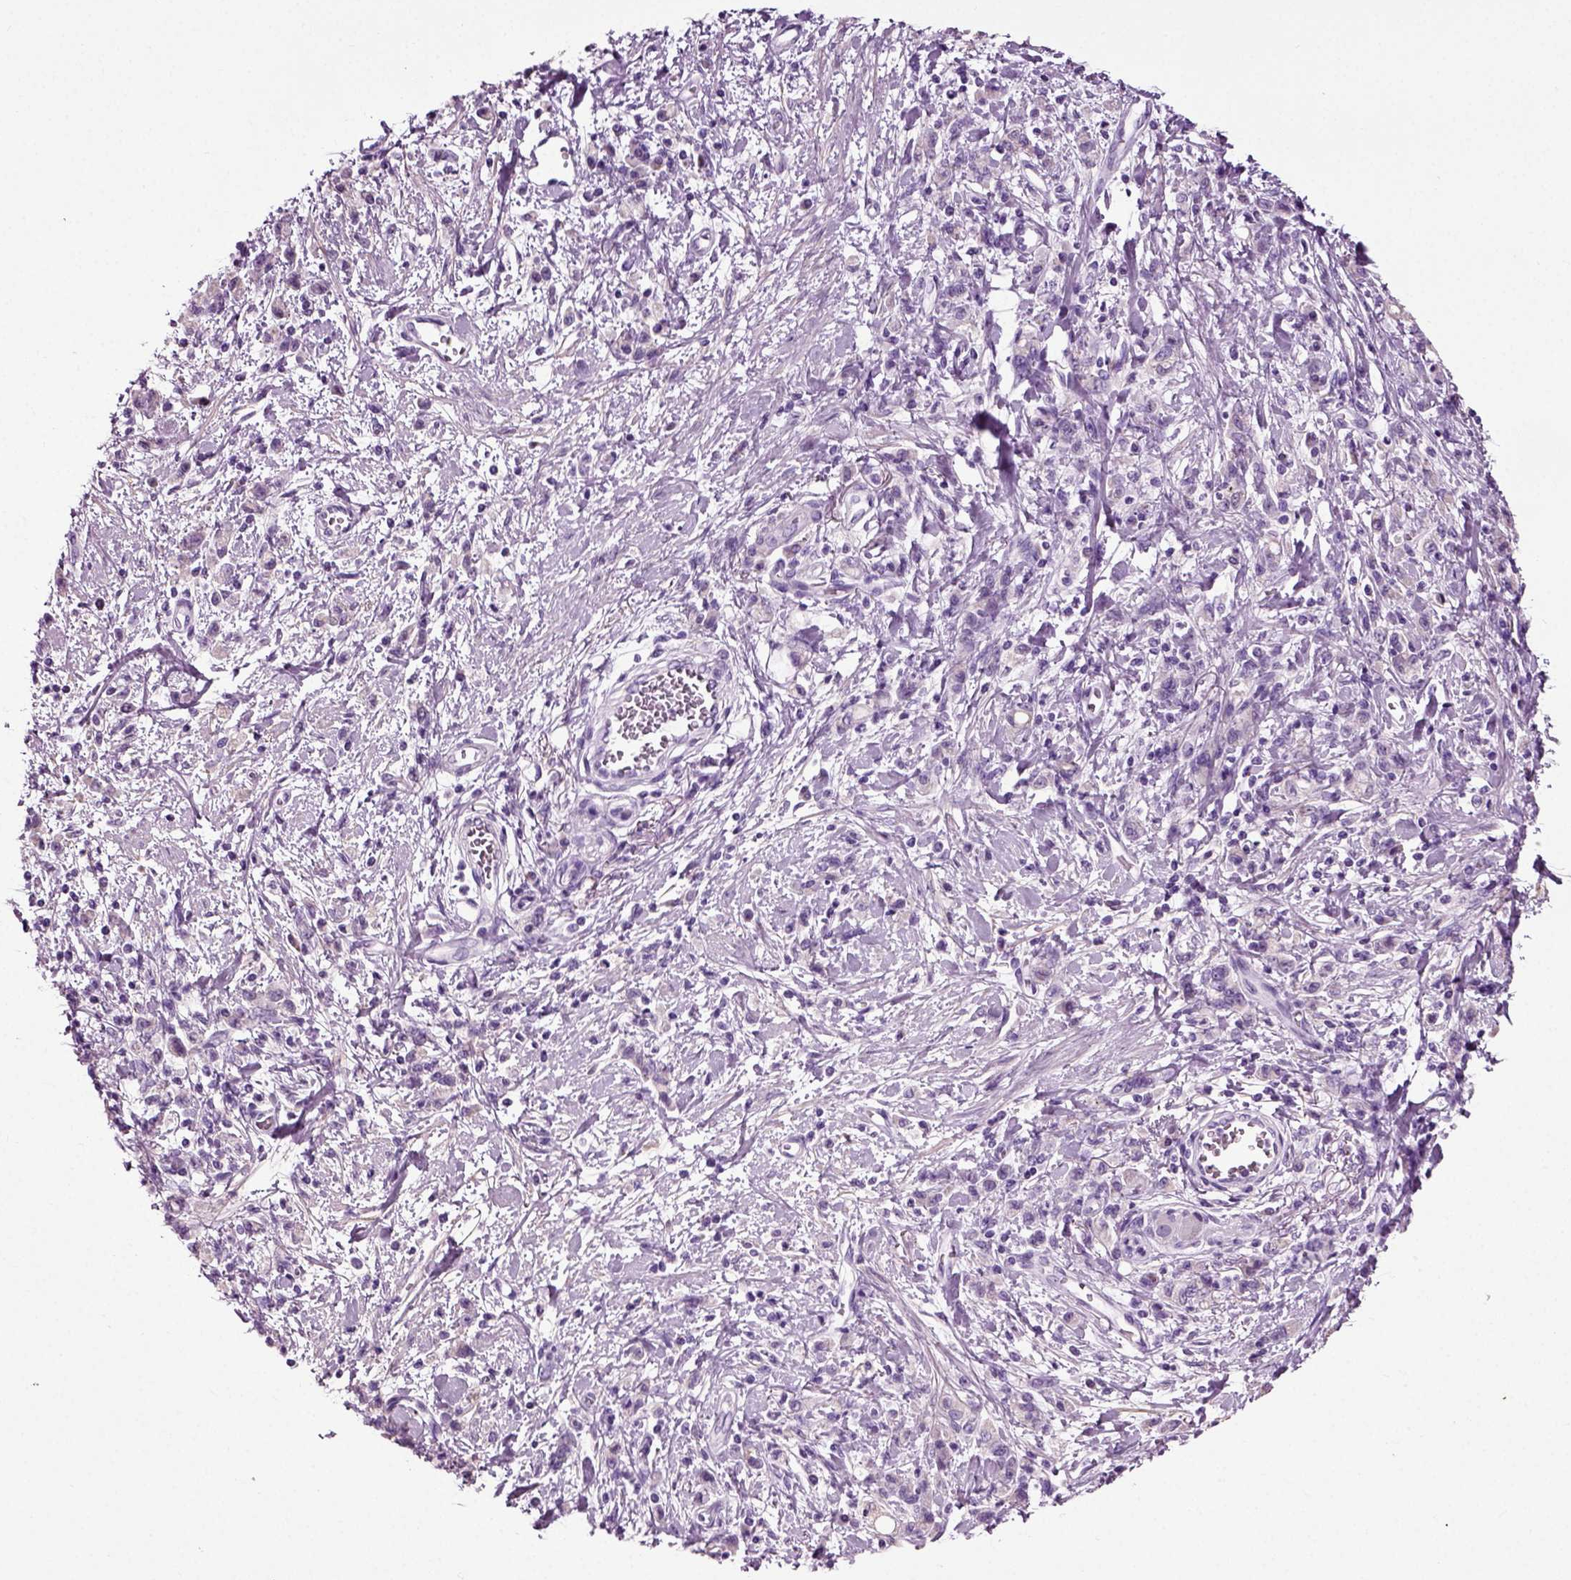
{"staining": {"intensity": "negative", "quantity": "none", "location": "none"}, "tissue": "stomach cancer", "cell_type": "Tumor cells", "image_type": "cancer", "snomed": [{"axis": "morphology", "description": "Adenocarcinoma, NOS"}, {"axis": "topography", "description": "Stomach"}], "caption": "This is an immunohistochemistry (IHC) photomicrograph of human stomach cancer (adenocarcinoma). There is no expression in tumor cells.", "gene": "DNAH10", "patient": {"sex": "male", "age": 77}}